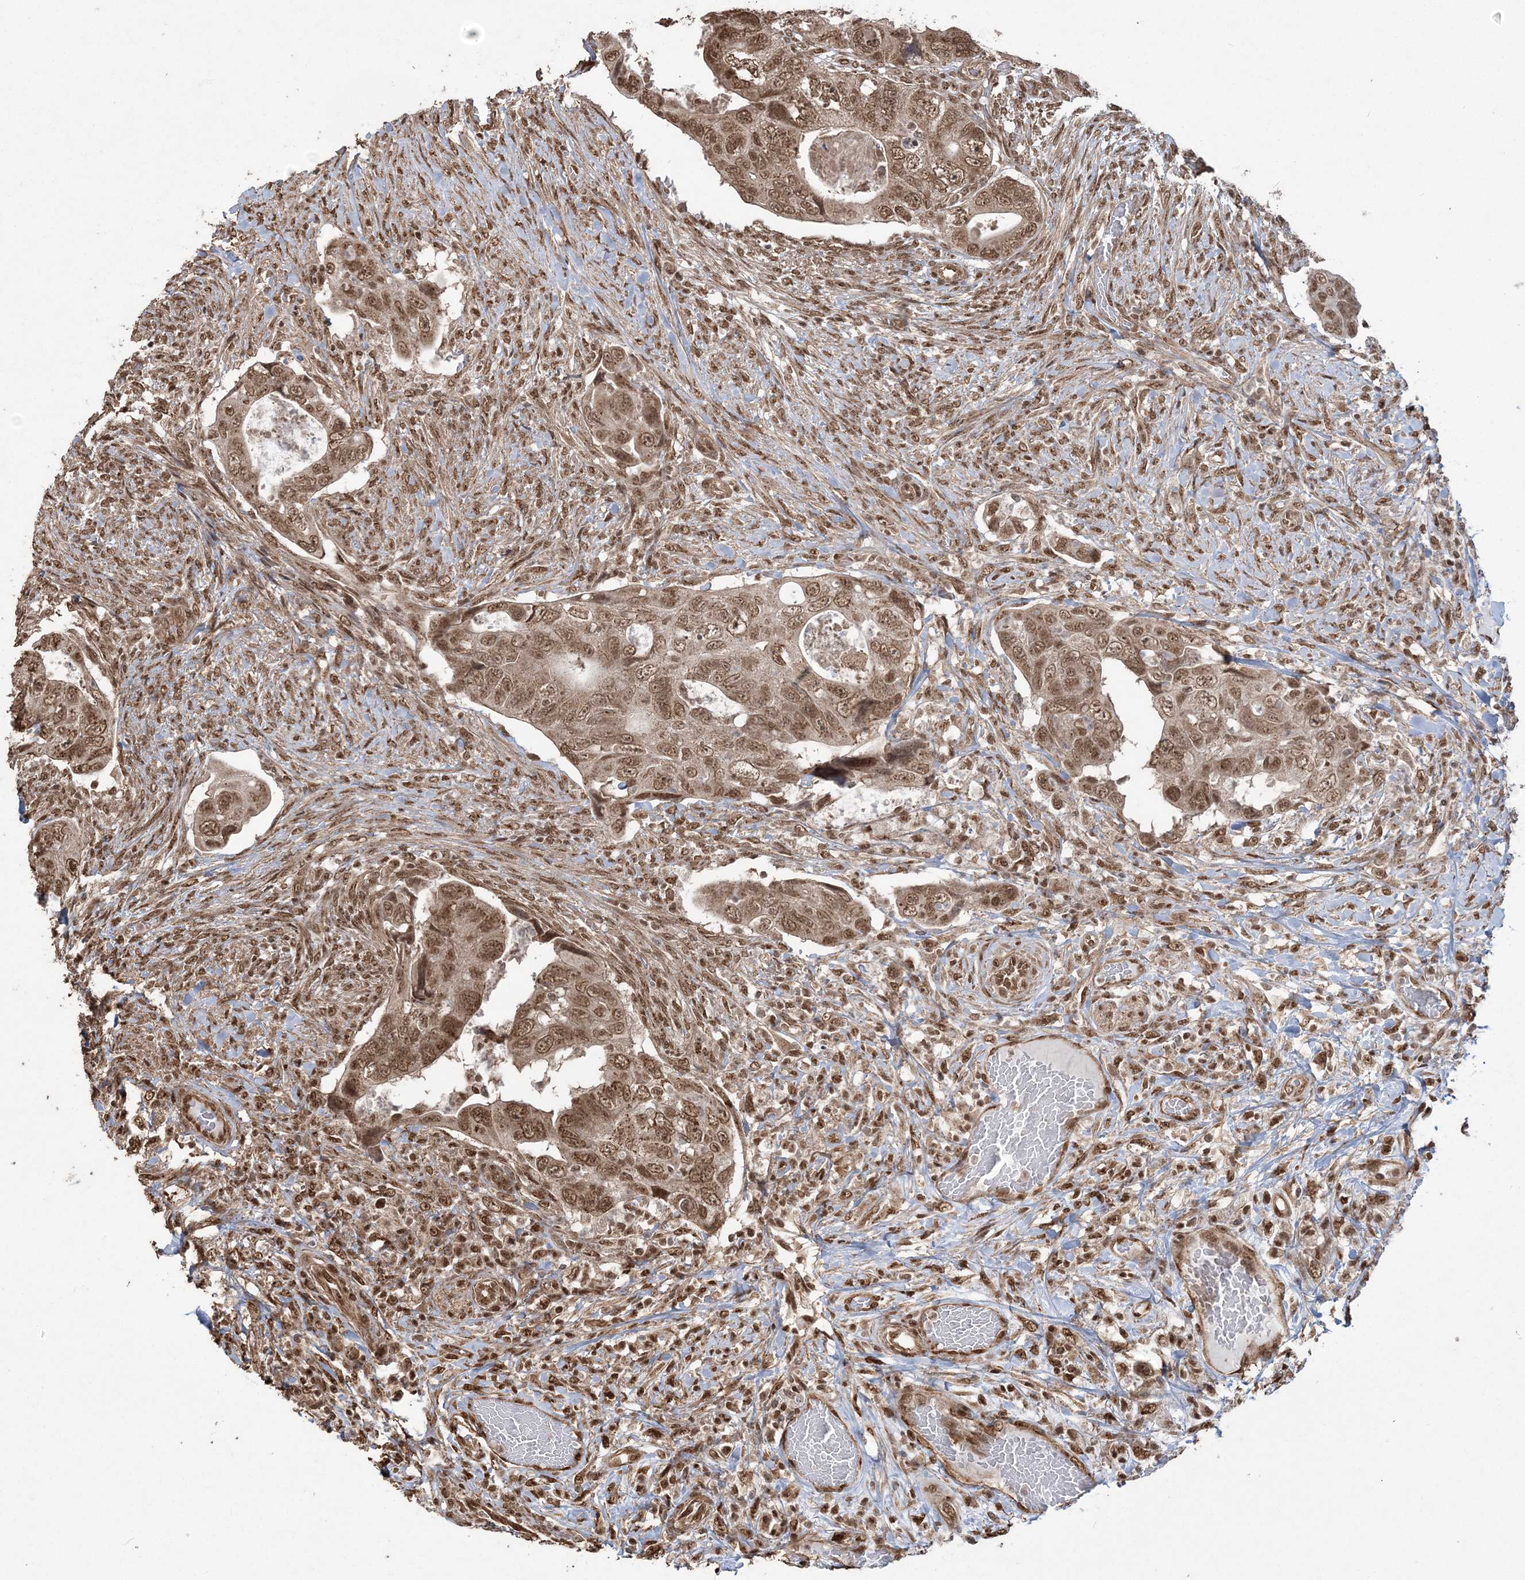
{"staining": {"intensity": "moderate", "quantity": ">75%", "location": "nuclear"}, "tissue": "colorectal cancer", "cell_type": "Tumor cells", "image_type": "cancer", "snomed": [{"axis": "morphology", "description": "Adenocarcinoma, NOS"}, {"axis": "topography", "description": "Rectum"}], "caption": "Immunohistochemistry (IHC) of human colorectal adenocarcinoma displays medium levels of moderate nuclear staining in approximately >75% of tumor cells.", "gene": "ZNF839", "patient": {"sex": "male", "age": 63}}